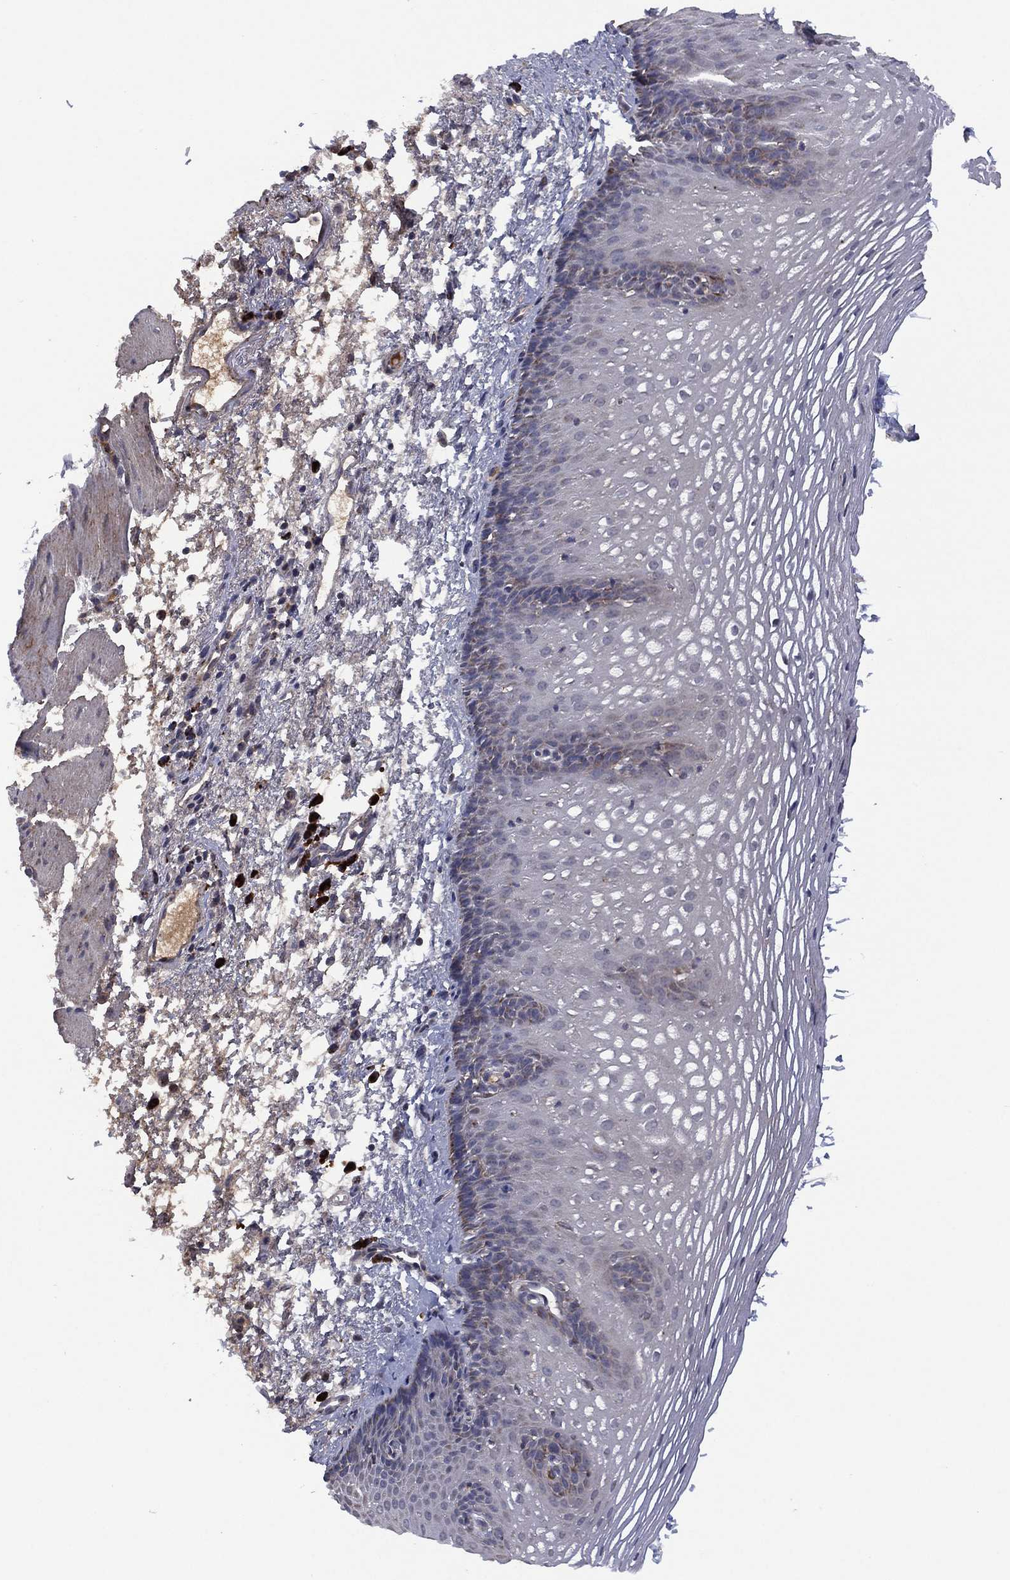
{"staining": {"intensity": "negative", "quantity": "none", "location": "none"}, "tissue": "esophagus", "cell_type": "Squamous epithelial cells", "image_type": "normal", "snomed": [{"axis": "morphology", "description": "Normal tissue, NOS"}, {"axis": "topography", "description": "Esophagus"}], "caption": "A photomicrograph of human esophagus is negative for staining in squamous epithelial cells. (Stains: DAB (3,3'-diaminobenzidine) immunohistochemistry with hematoxylin counter stain, Microscopy: brightfield microscopy at high magnification).", "gene": "PPP2R5A", "patient": {"sex": "male", "age": 76}}